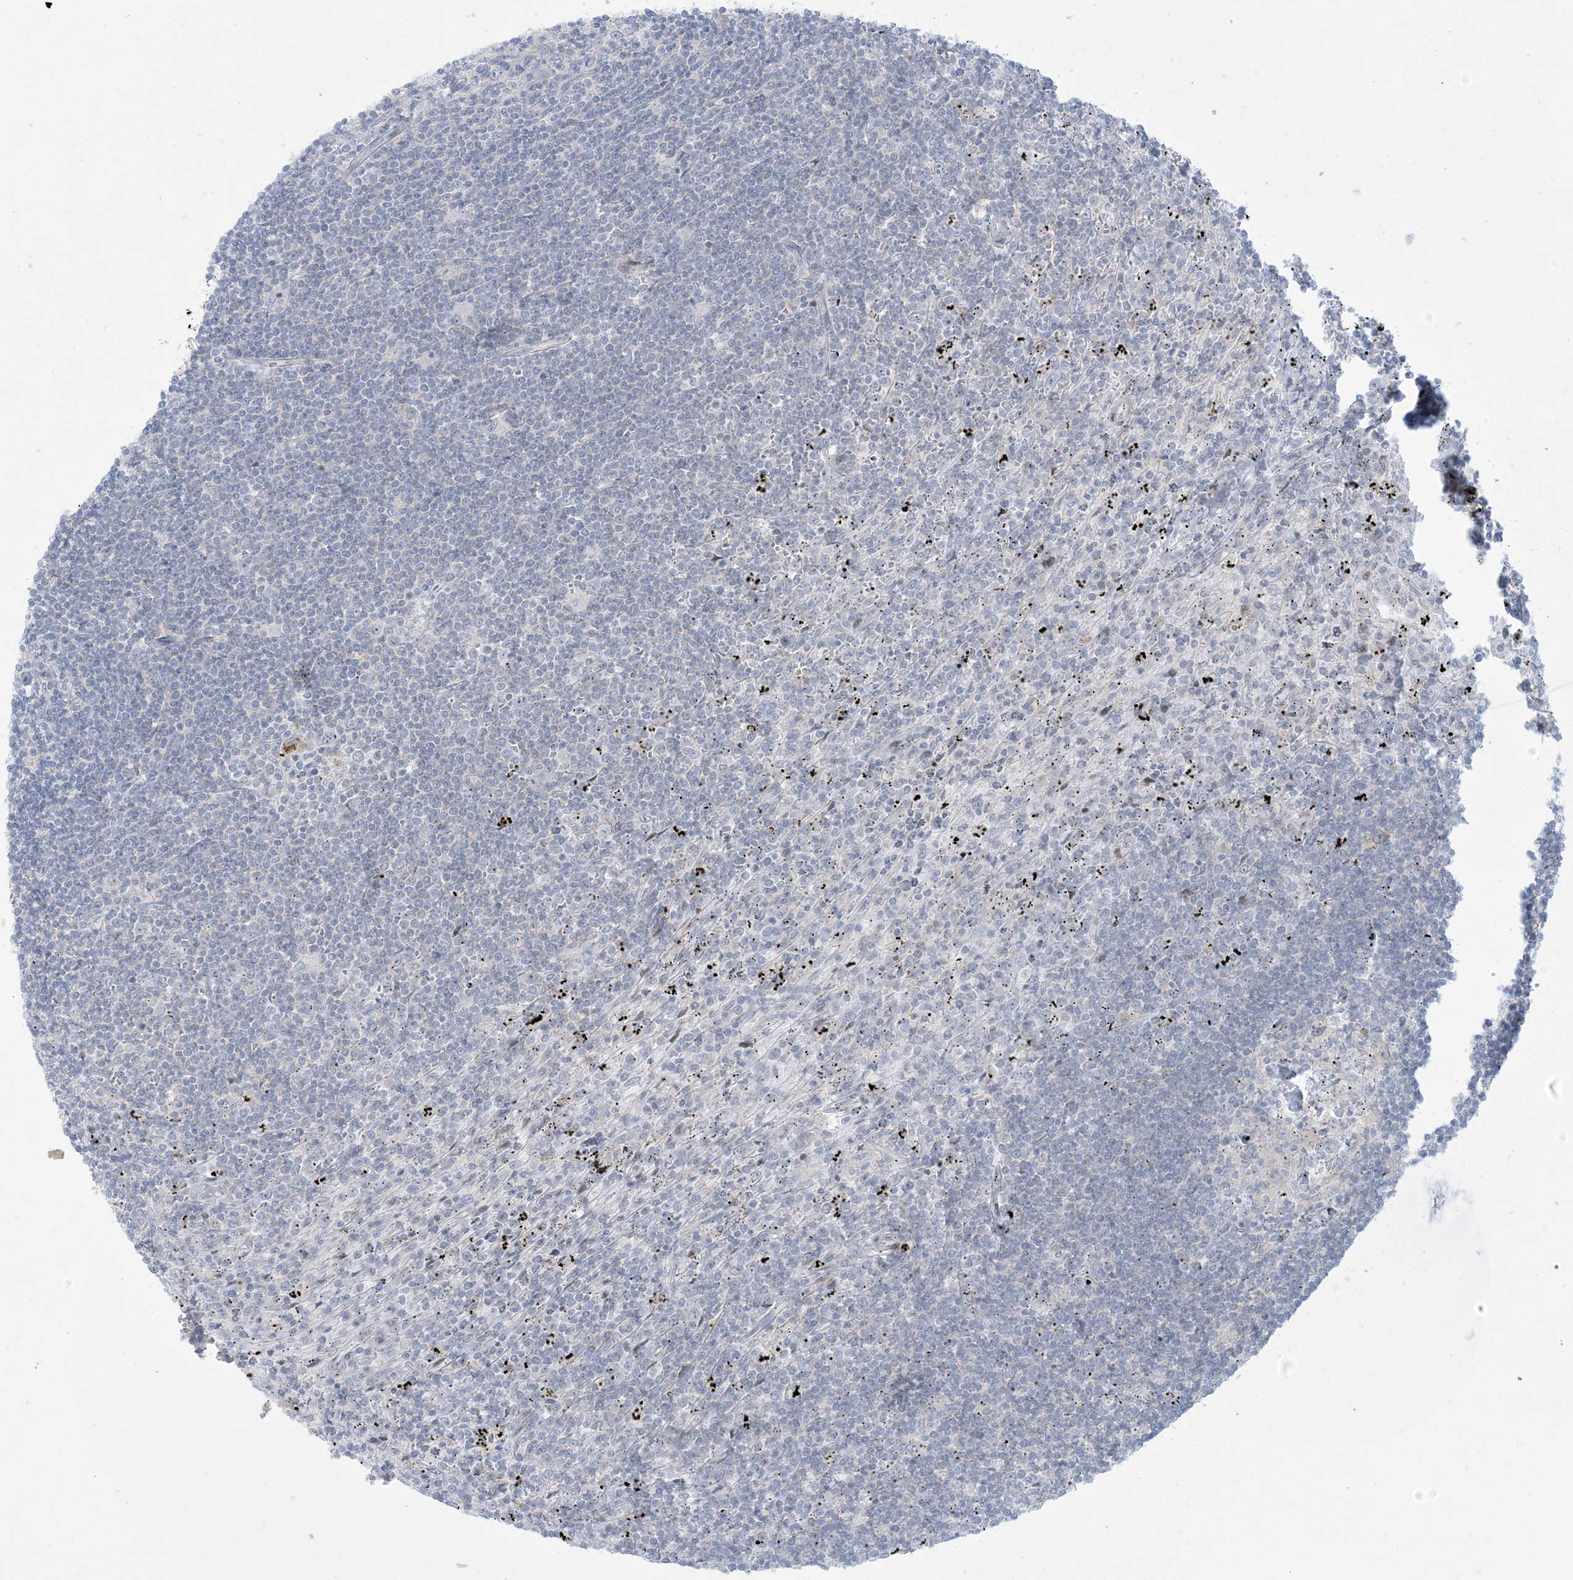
{"staining": {"intensity": "negative", "quantity": "none", "location": "none"}, "tissue": "lymphoma", "cell_type": "Tumor cells", "image_type": "cancer", "snomed": [{"axis": "morphology", "description": "Malignant lymphoma, non-Hodgkin's type, Low grade"}, {"axis": "topography", "description": "Spleen"}], "caption": "This micrograph is of lymphoma stained with IHC to label a protein in brown with the nuclei are counter-stained blue. There is no expression in tumor cells.", "gene": "AFTPH", "patient": {"sex": "male", "age": 76}}